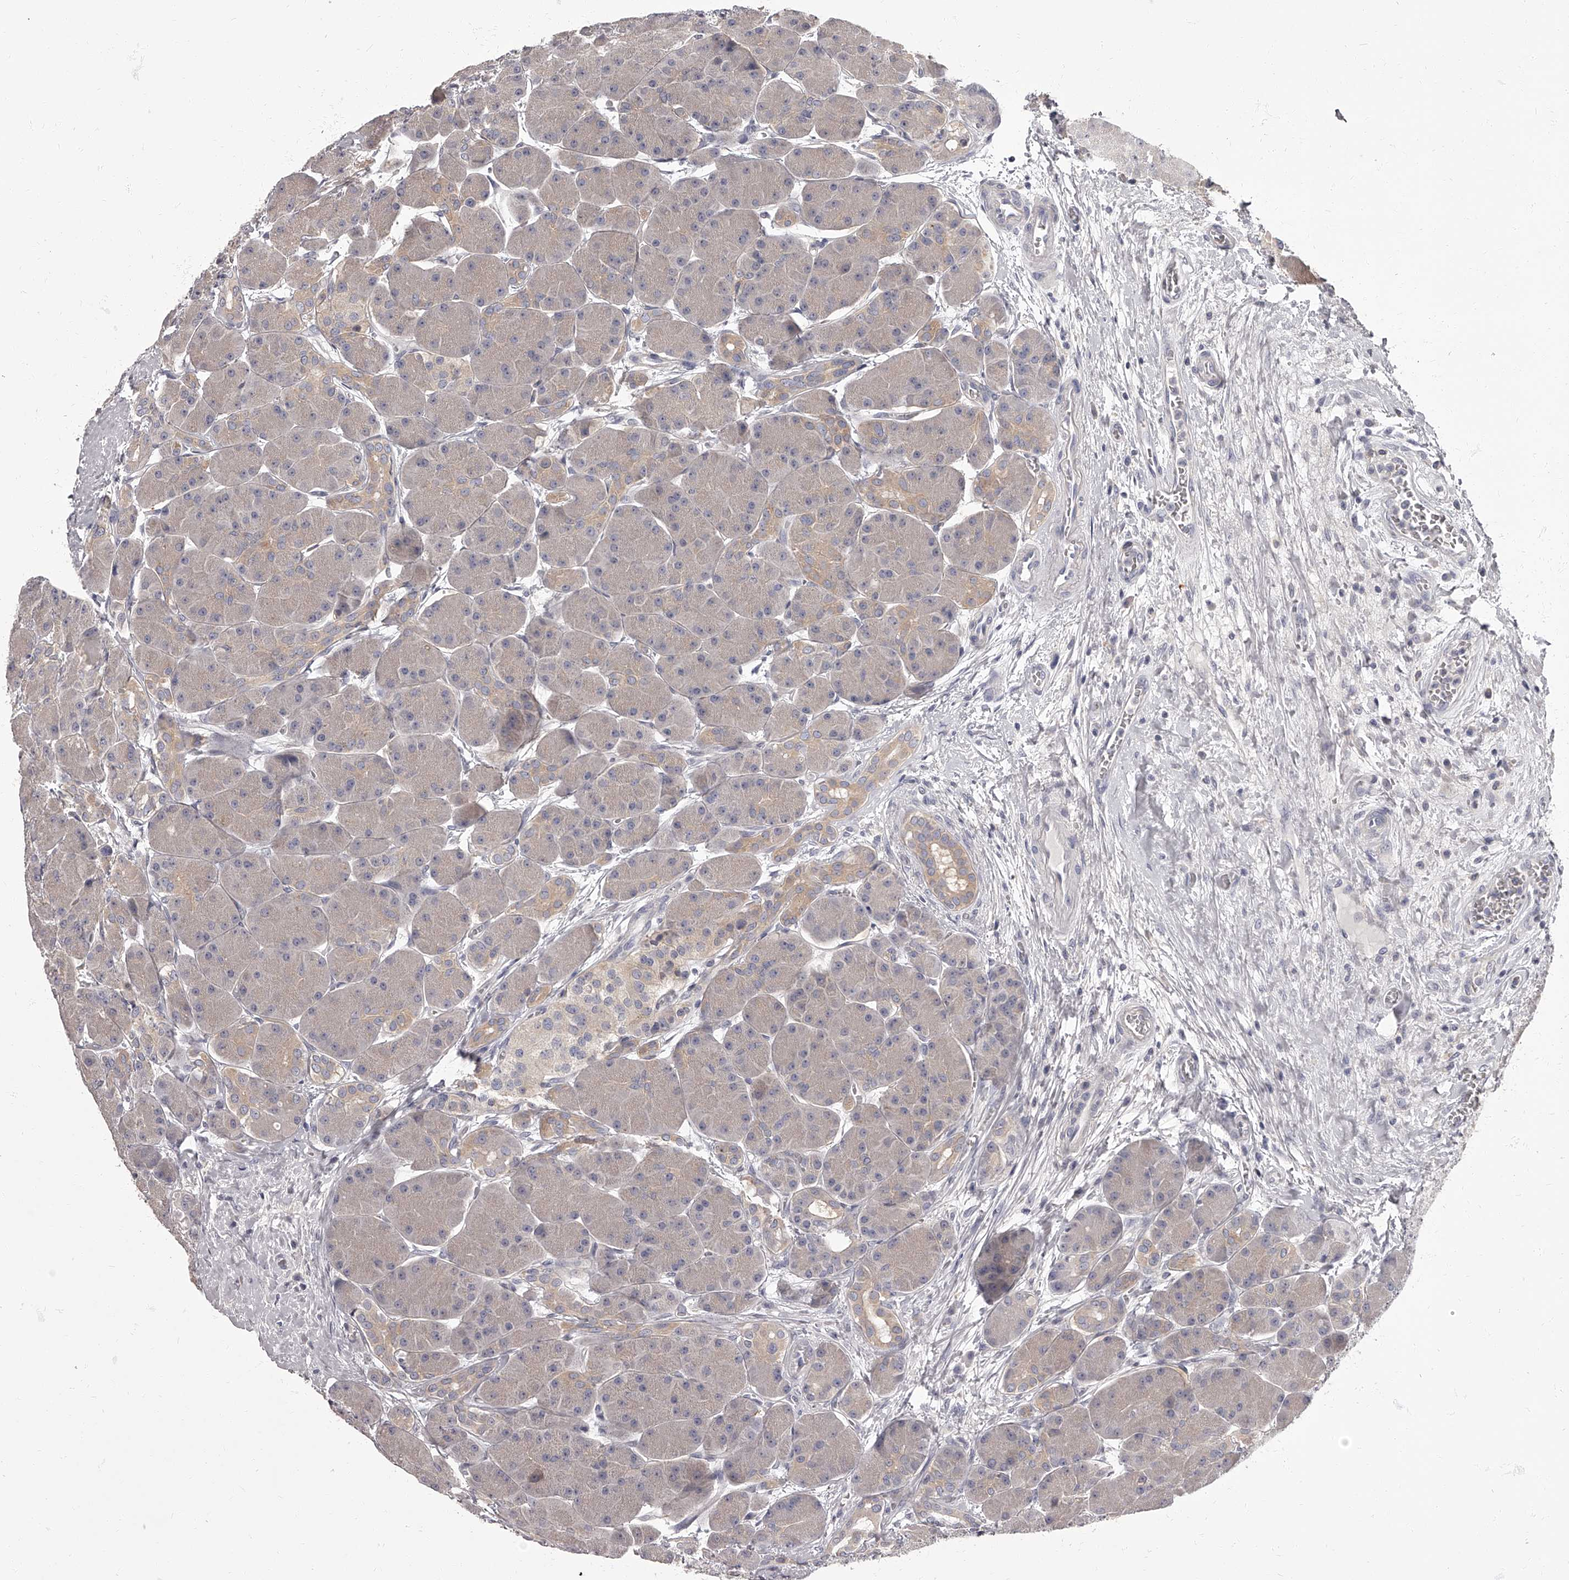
{"staining": {"intensity": "weak", "quantity": "<25%", "location": "cytoplasmic/membranous"}, "tissue": "pancreas", "cell_type": "Exocrine glandular cells", "image_type": "normal", "snomed": [{"axis": "morphology", "description": "Normal tissue, NOS"}, {"axis": "topography", "description": "Pancreas"}], "caption": "A high-resolution image shows IHC staining of unremarkable pancreas, which demonstrates no significant positivity in exocrine glandular cells.", "gene": "APEH", "patient": {"sex": "male", "age": 63}}